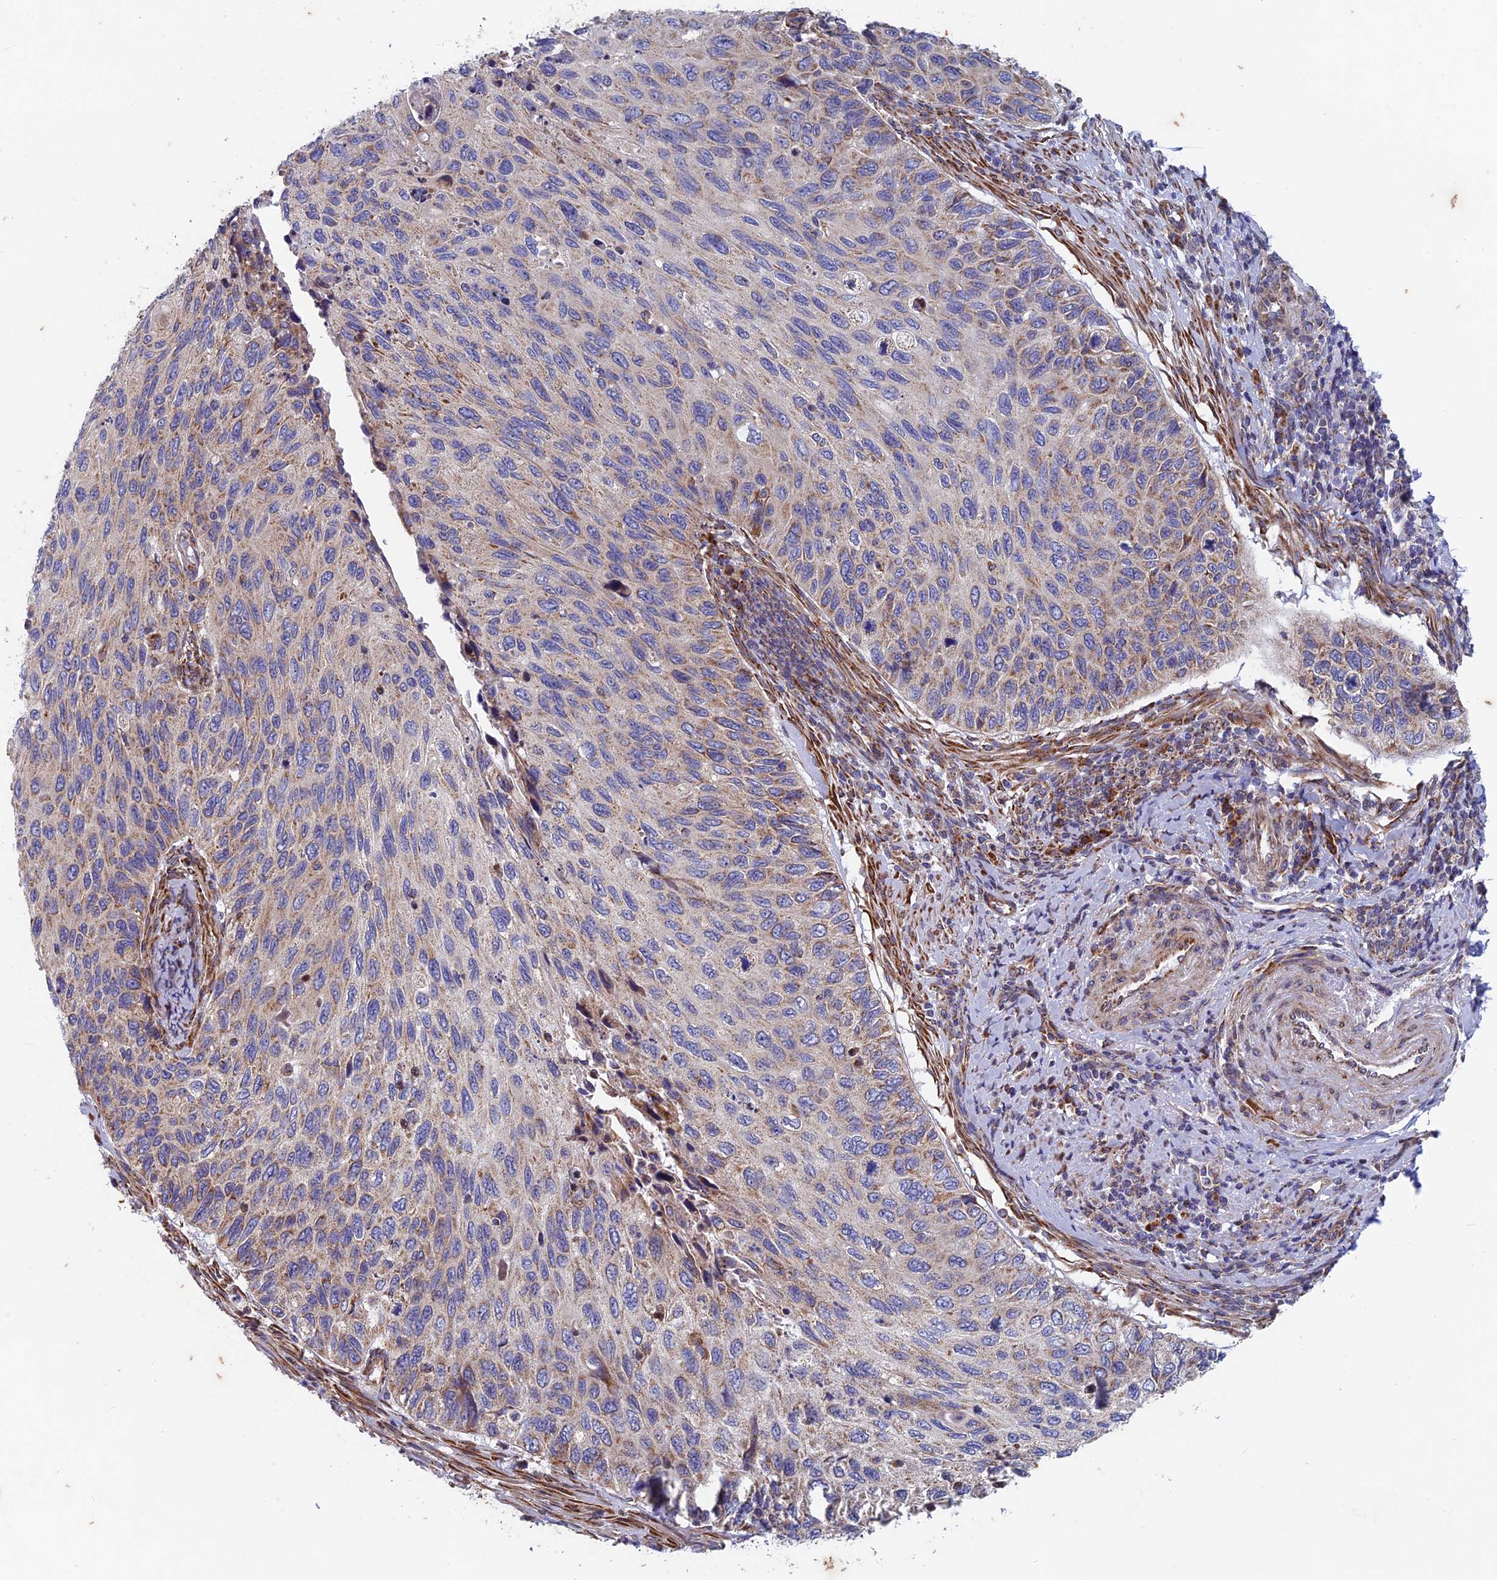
{"staining": {"intensity": "weak", "quantity": "<25%", "location": "cytoplasmic/membranous"}, "tissue": "cervical cancer", "cell_type": "Tumor cells", "image_type": "cancer", "snomed": [{"axis": "morphology", "description": "Squamous cell carcinoma, NOS"}, {"axis": "topography", "description": "Cervix"}], "caption": "Cervical cancer stained for a protein using immunohistochemistry shows no staining tumor cells.", "gene": "AP4S1", "patient": {"sex": "female", "age": 70}}